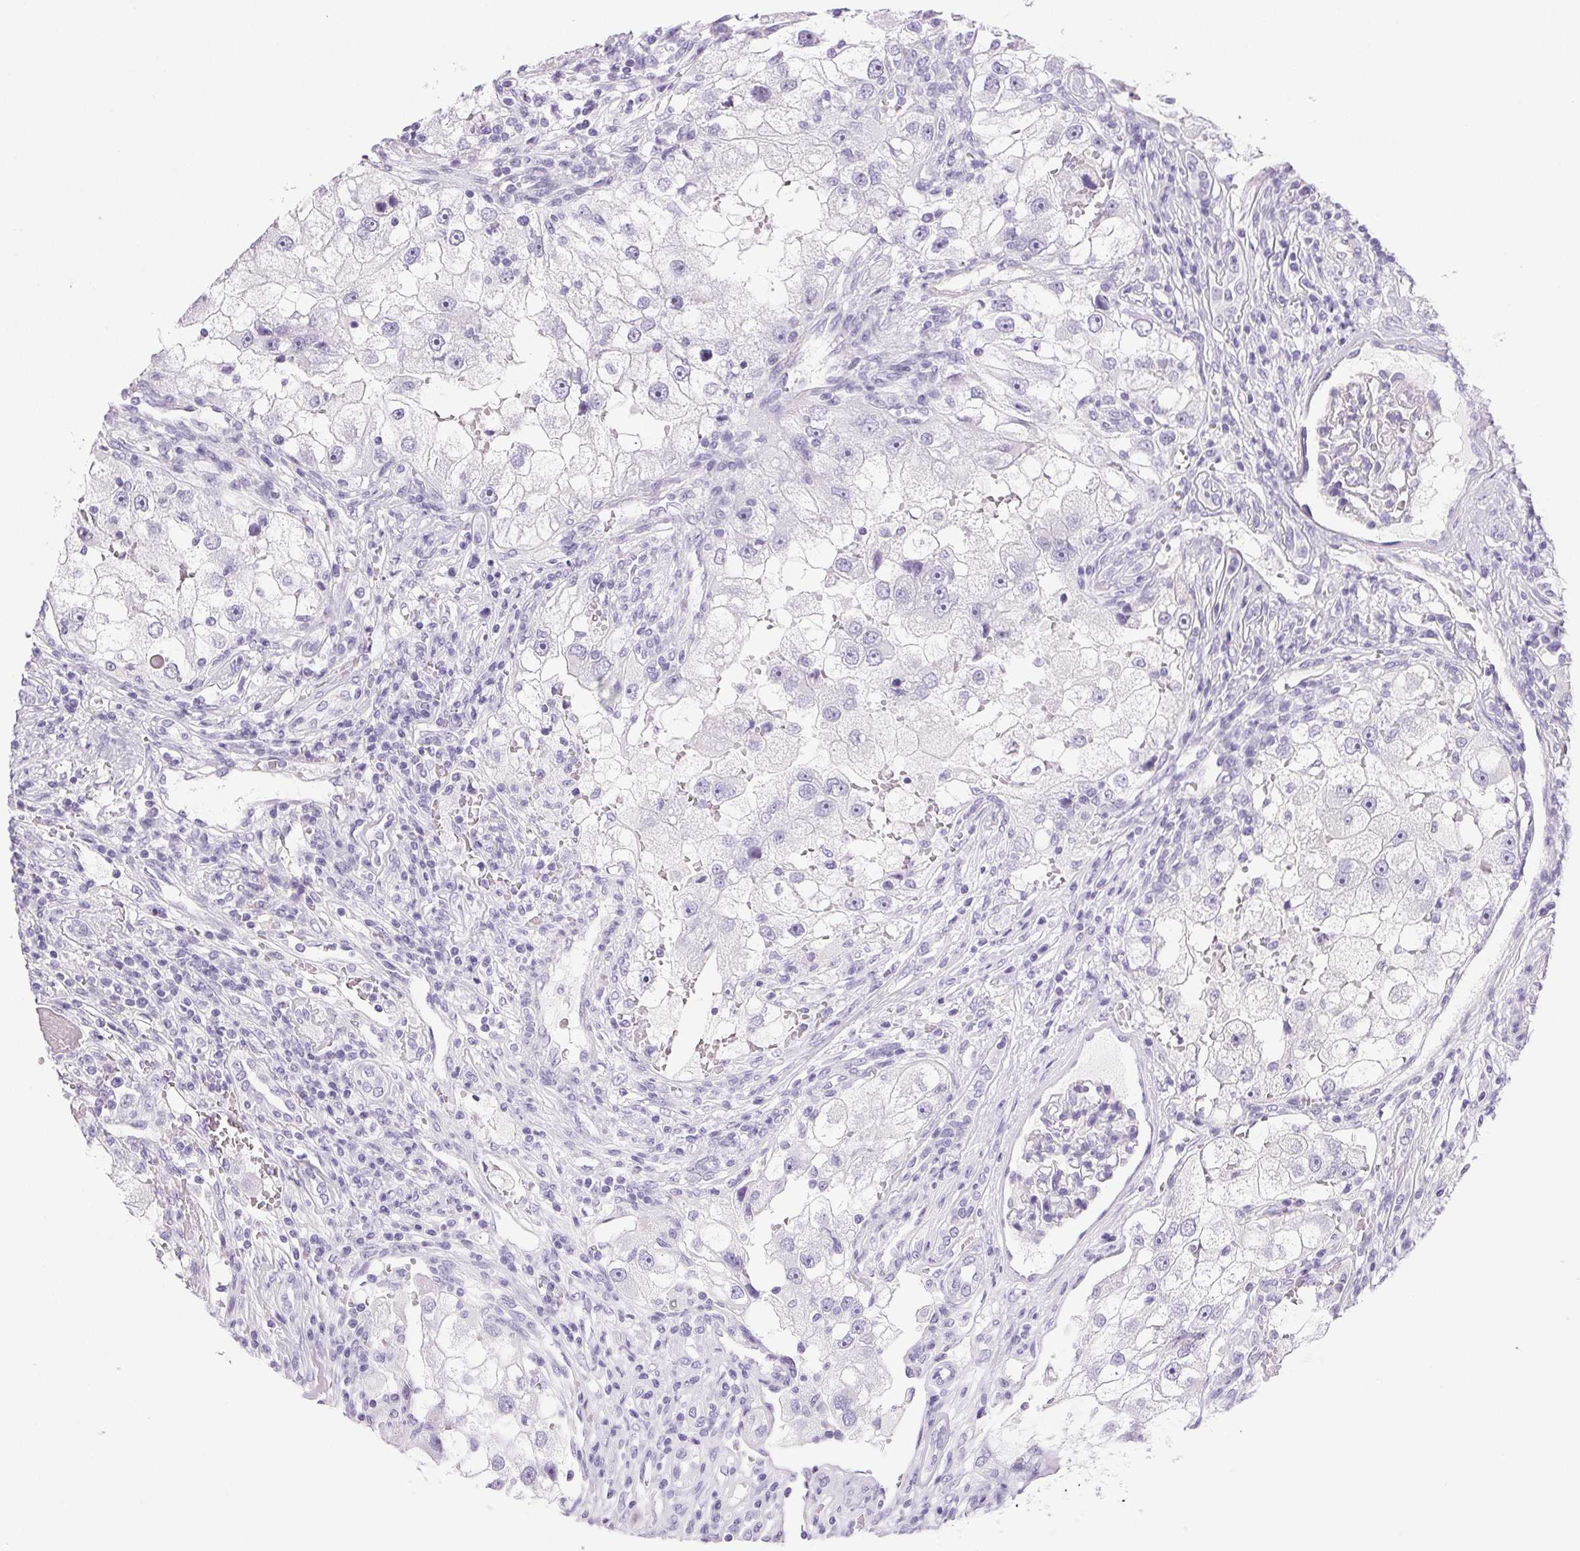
{"staining": {"intensity": "negative", "quantity": "none", "location": "none"}, "tissue": "renal cancer", "cell_type": "Tumor cells", "image_type": "cancer", "snomed": [{"axis": "morphology", "description": "Adenocarcinoma, NOS"}, {"axis": "topography", "description": "Kidney"}], "caption": "Protein analysis of renal cancer demonstrates no significant positivity in tumor cells.", "gene": "PRSS3", "patient": {"sex": "male", "age": 63}}